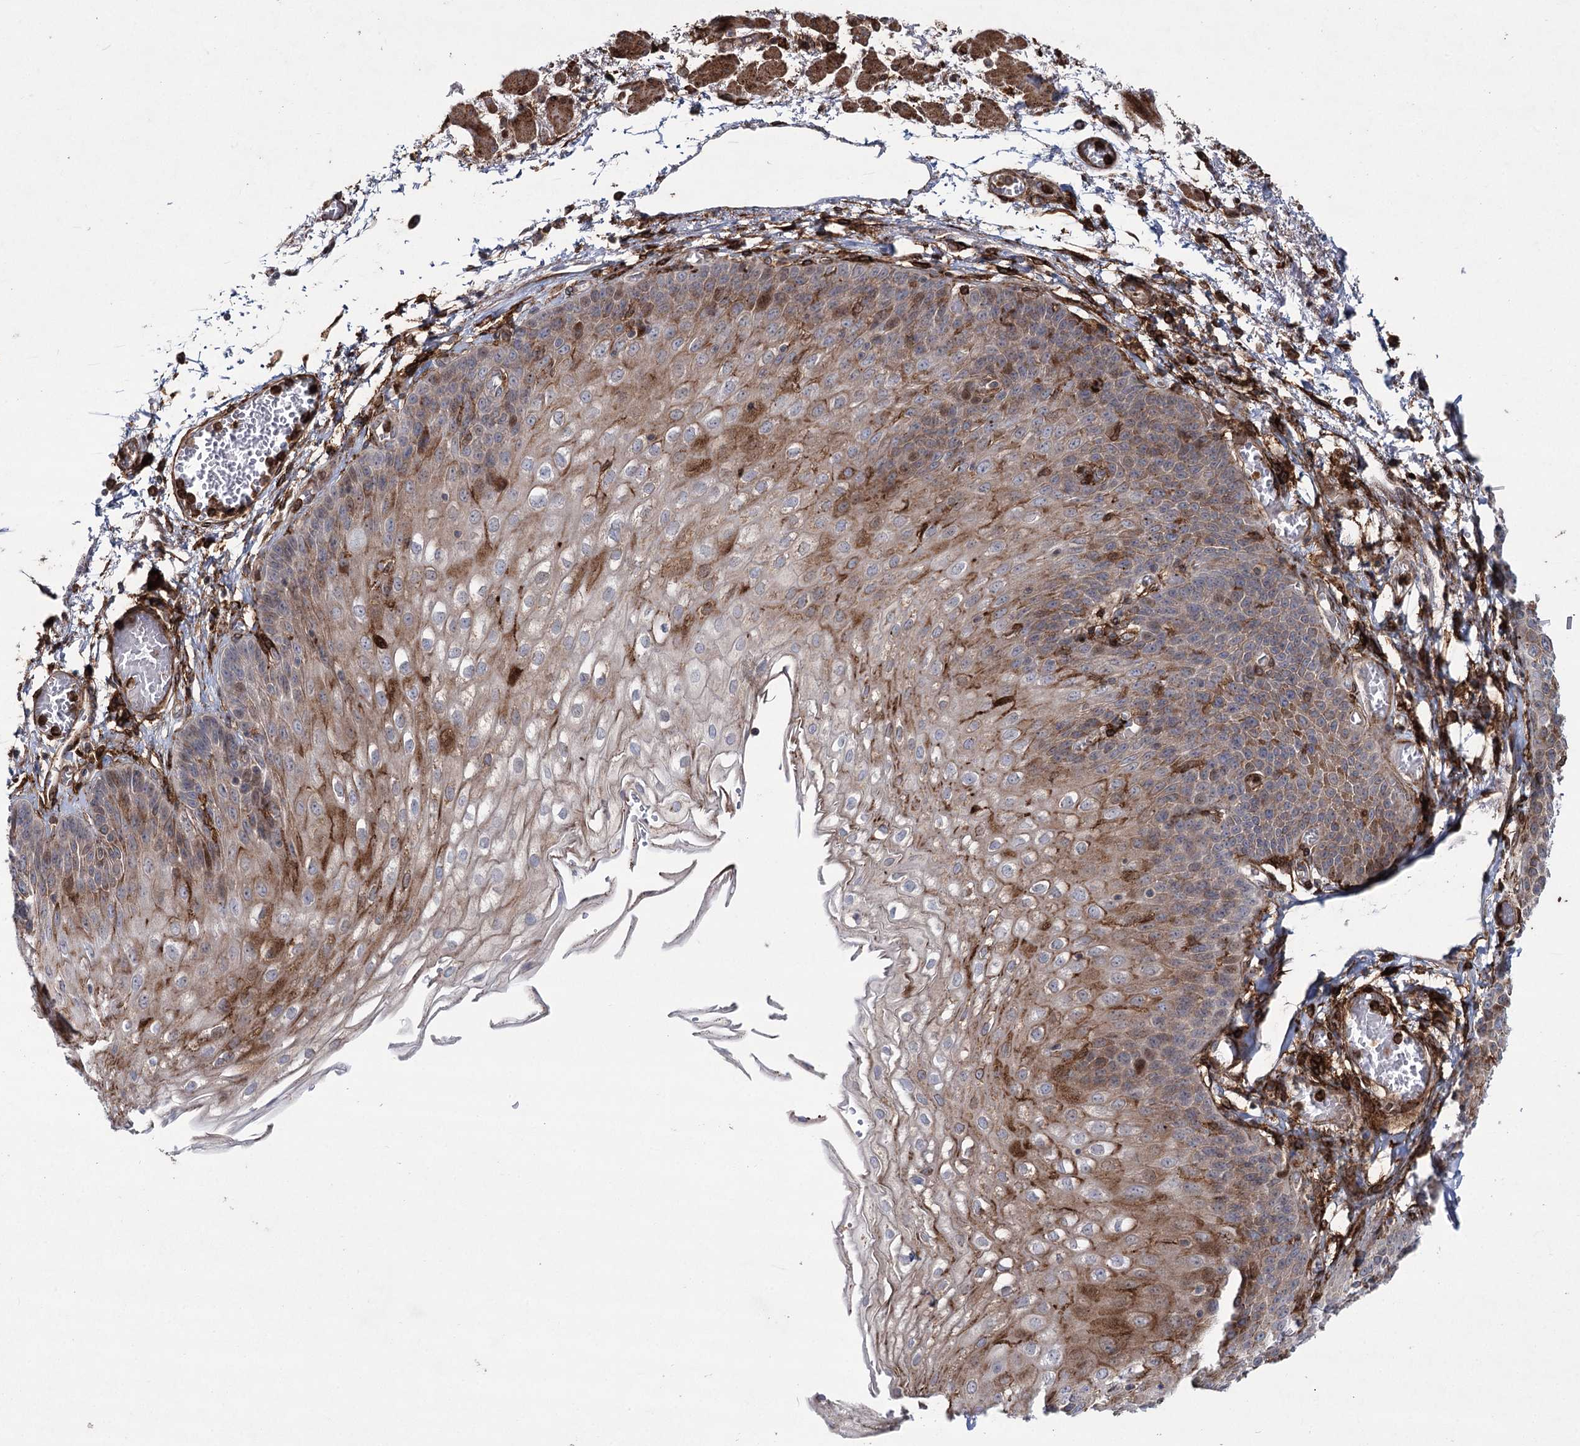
{"staining": {"intensity": "strong", "quantity": "25%-75%", "location": "cytoplasmic/membranous,nuclear"}, "tissue": "esophagus", "cell_type": "Squamous epithelial cells", "image_type": "normal", "snomed": [{"axis": "morphology", "description": "Normal tissue, NOS"}, {"axis": "topography", "description": "Esophagus"}], "caption": "Protein positivity by immunohistochemistry exhibits strong cytoplasmic/membranous,nuclear expression in approximately 25%-75% of squamous epithelial cells in unremarkable esophagus. (brown staining indicates protein expression, while blue staining denotes nuclei).", "gene": "DCUN1D4", "patient": {"sex": "male", "age": 81}}